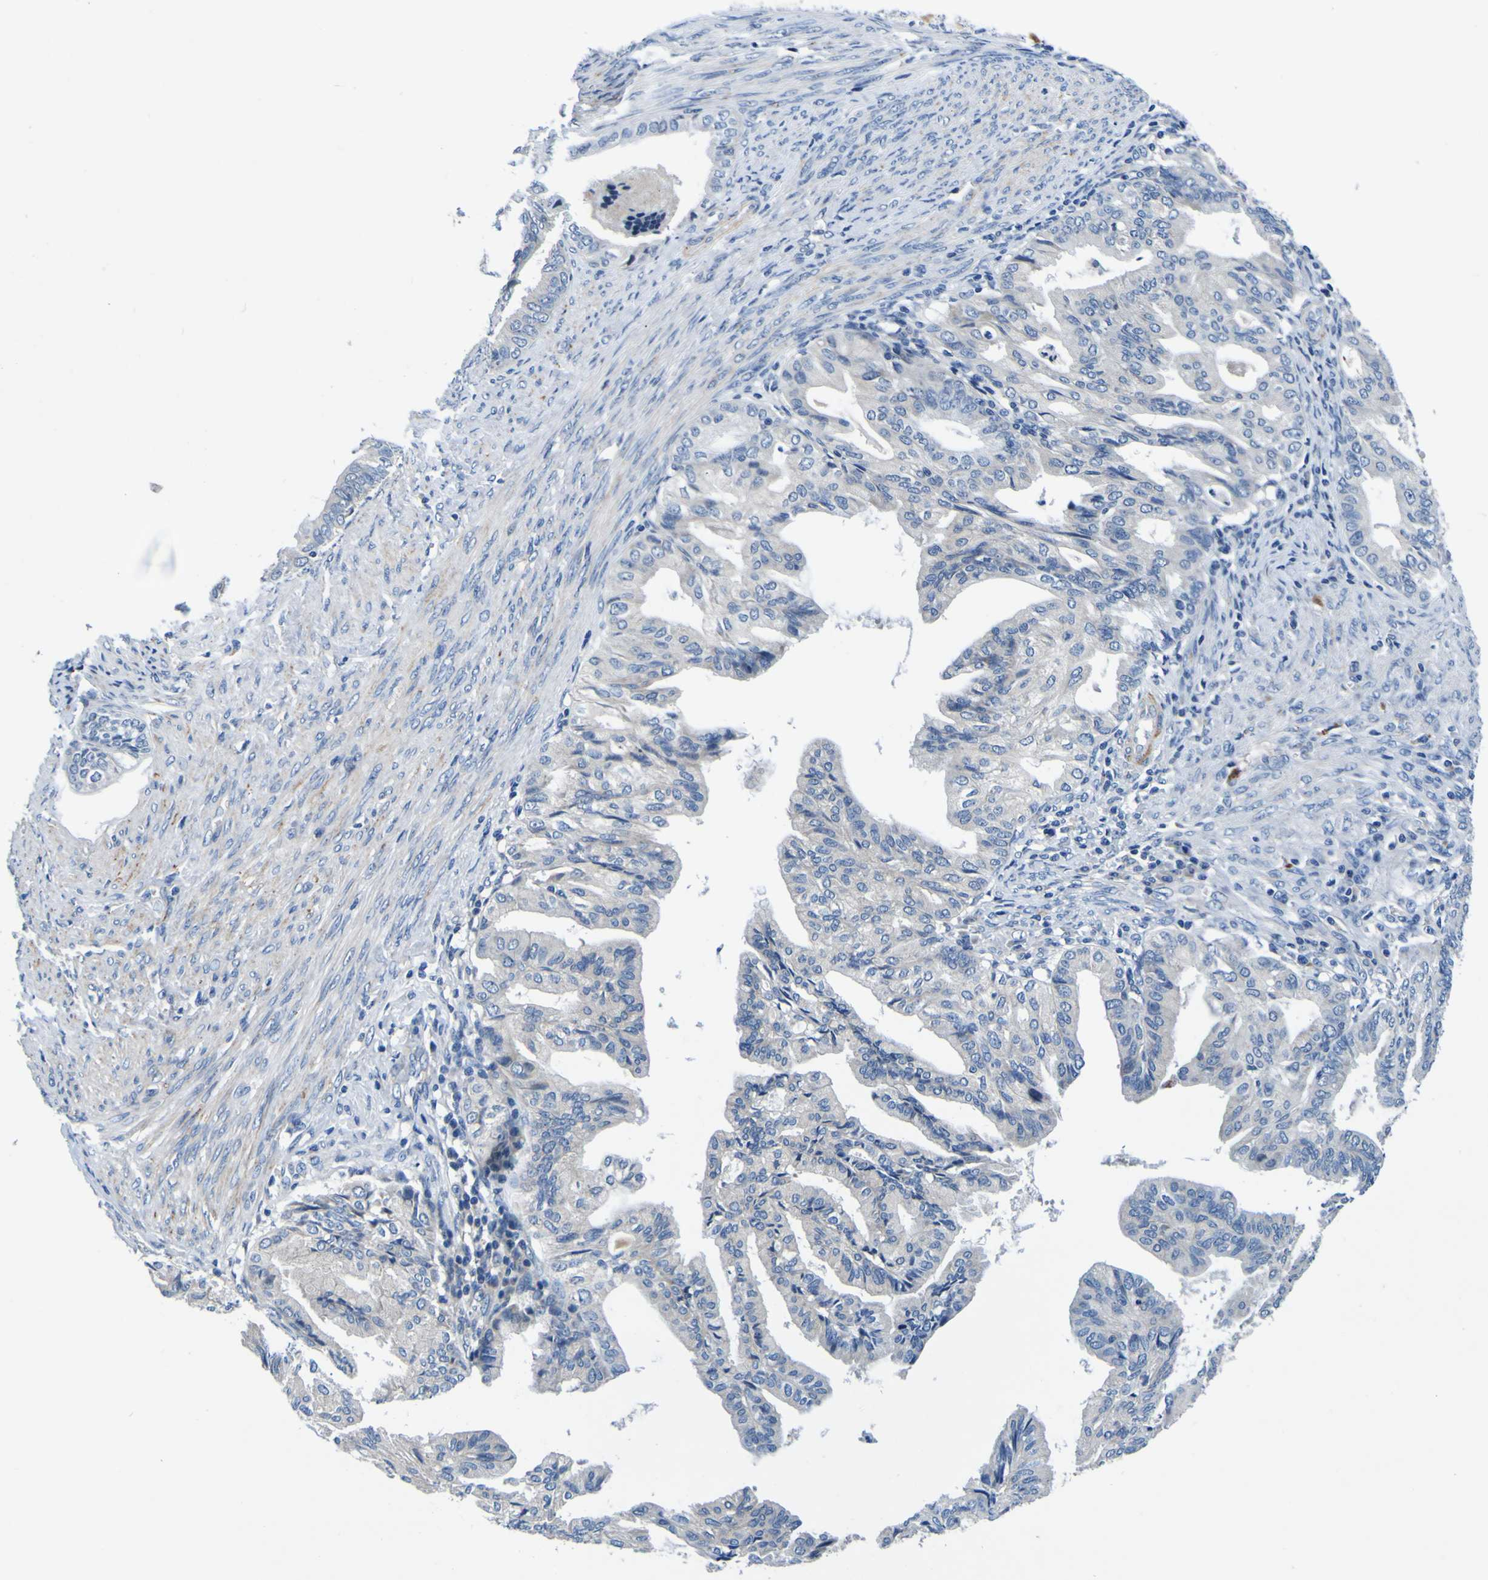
{"staining": {"intensity": "negative", "quantity": "none", "location": "none"}, "tissue": "endometrial cancer", "cell_type": "Tumor cells", "image_type": "cancer", "snomed": [{"axis": "morphology", "description": "Adenocarcinoma, NOS"}, {"axis": "topography", "description": "Endometrium"}], "caption": "Micrograph shows no protein staining in tumor cells of endometrial cancer tissue.", "gene": "AGAP3", "patient": {"sex": "female", "age": 86}}